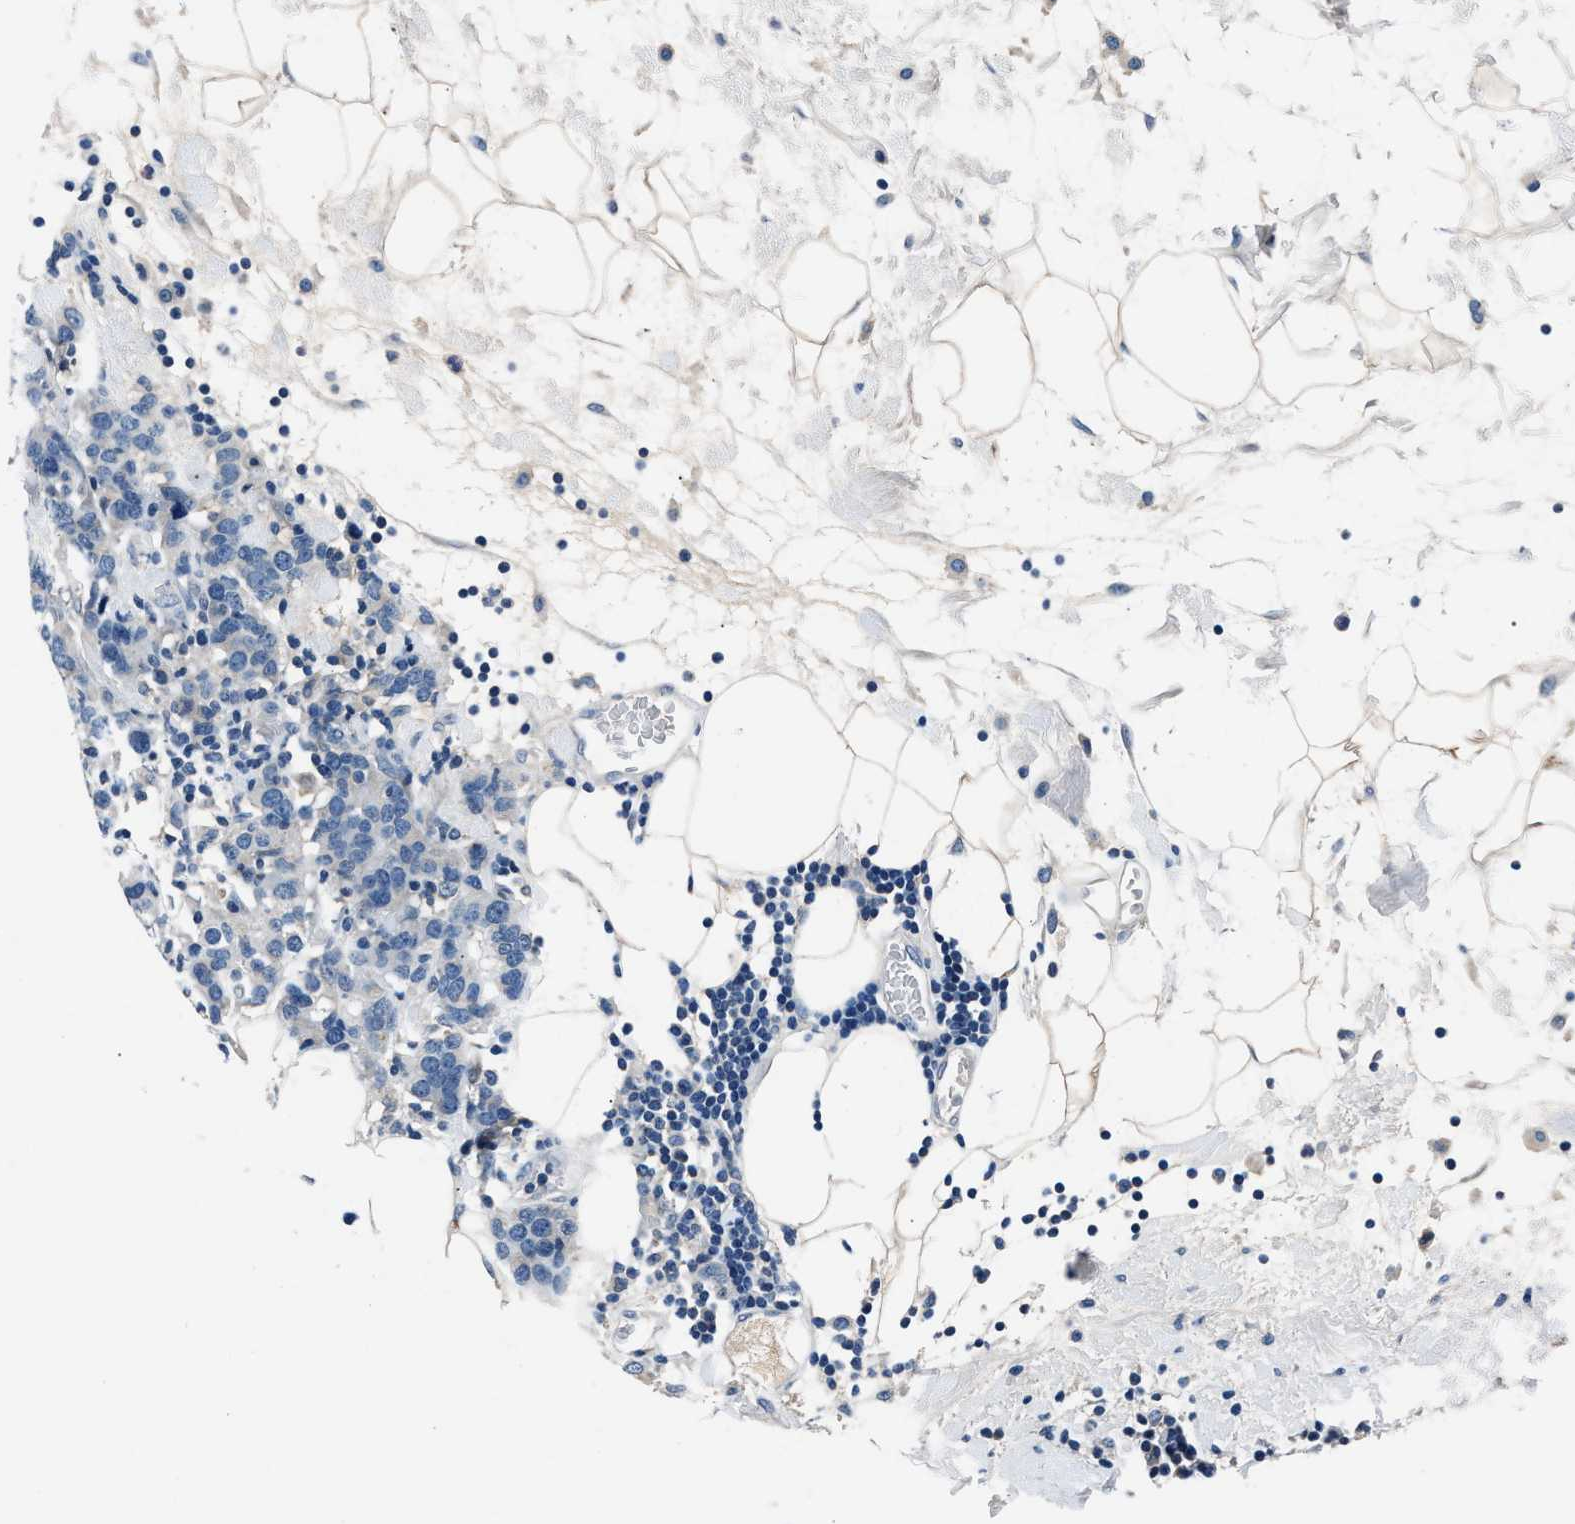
{"staining": {"intensity": "negative", "quantity": "none", "location": "none"}, "tissue": "breast cancer", "cell_type": "Tumor cells", "image_type": "cancer", "snomed": [{"axis": "morphology", "description": "Lobular carcinoma"}, {"axis": "topography", "description": "Breast"}], "caption": "Human lobular carcinoma (breast) stained for a protein using immunohistochemistry (IHC) shows no staining in tumor cells.", "gene": "DENND6B", "patient": {"sex": "female", "age": 59}}